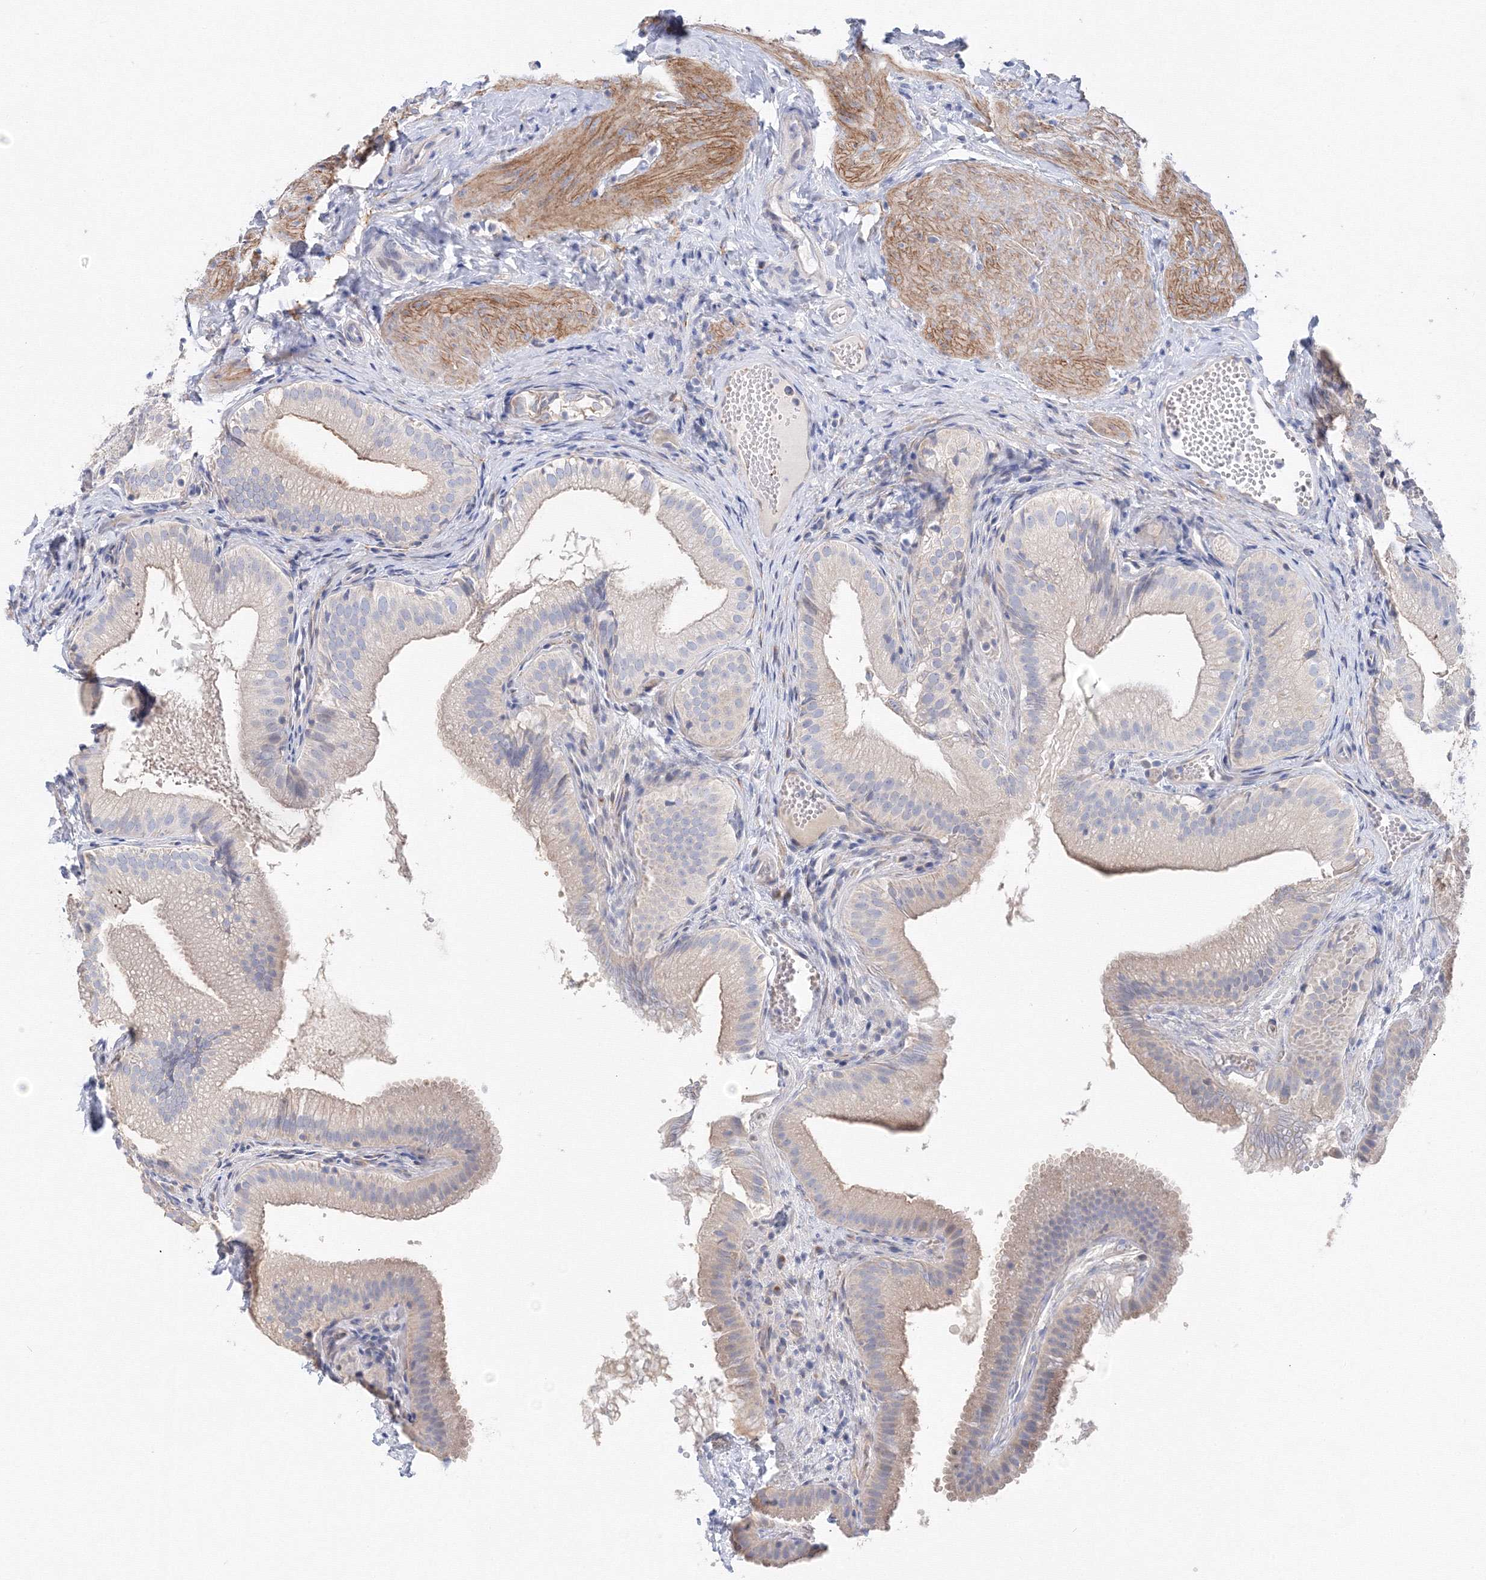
{"staining": {"intensity": "weak", "quantity": "<25%", "location": "cytoplasmic/membranous"}, "tissue": "gallbladder", "cell_type": "Glandular cells", "image_type": "normal", "snomed": [{"axis": "morphology", "description": "Normal tissue, NOS"}, {"axis": "topography", "description": "Gallbladder"}], "caption": "Immunohistochemistry micrograph of benign gallbladder: human gallbladder stained with DAB exhibits no significant protein positivity in glandular cells.", "gene": "TAMM41", "patient": {"sex": "female", "age": 30}}